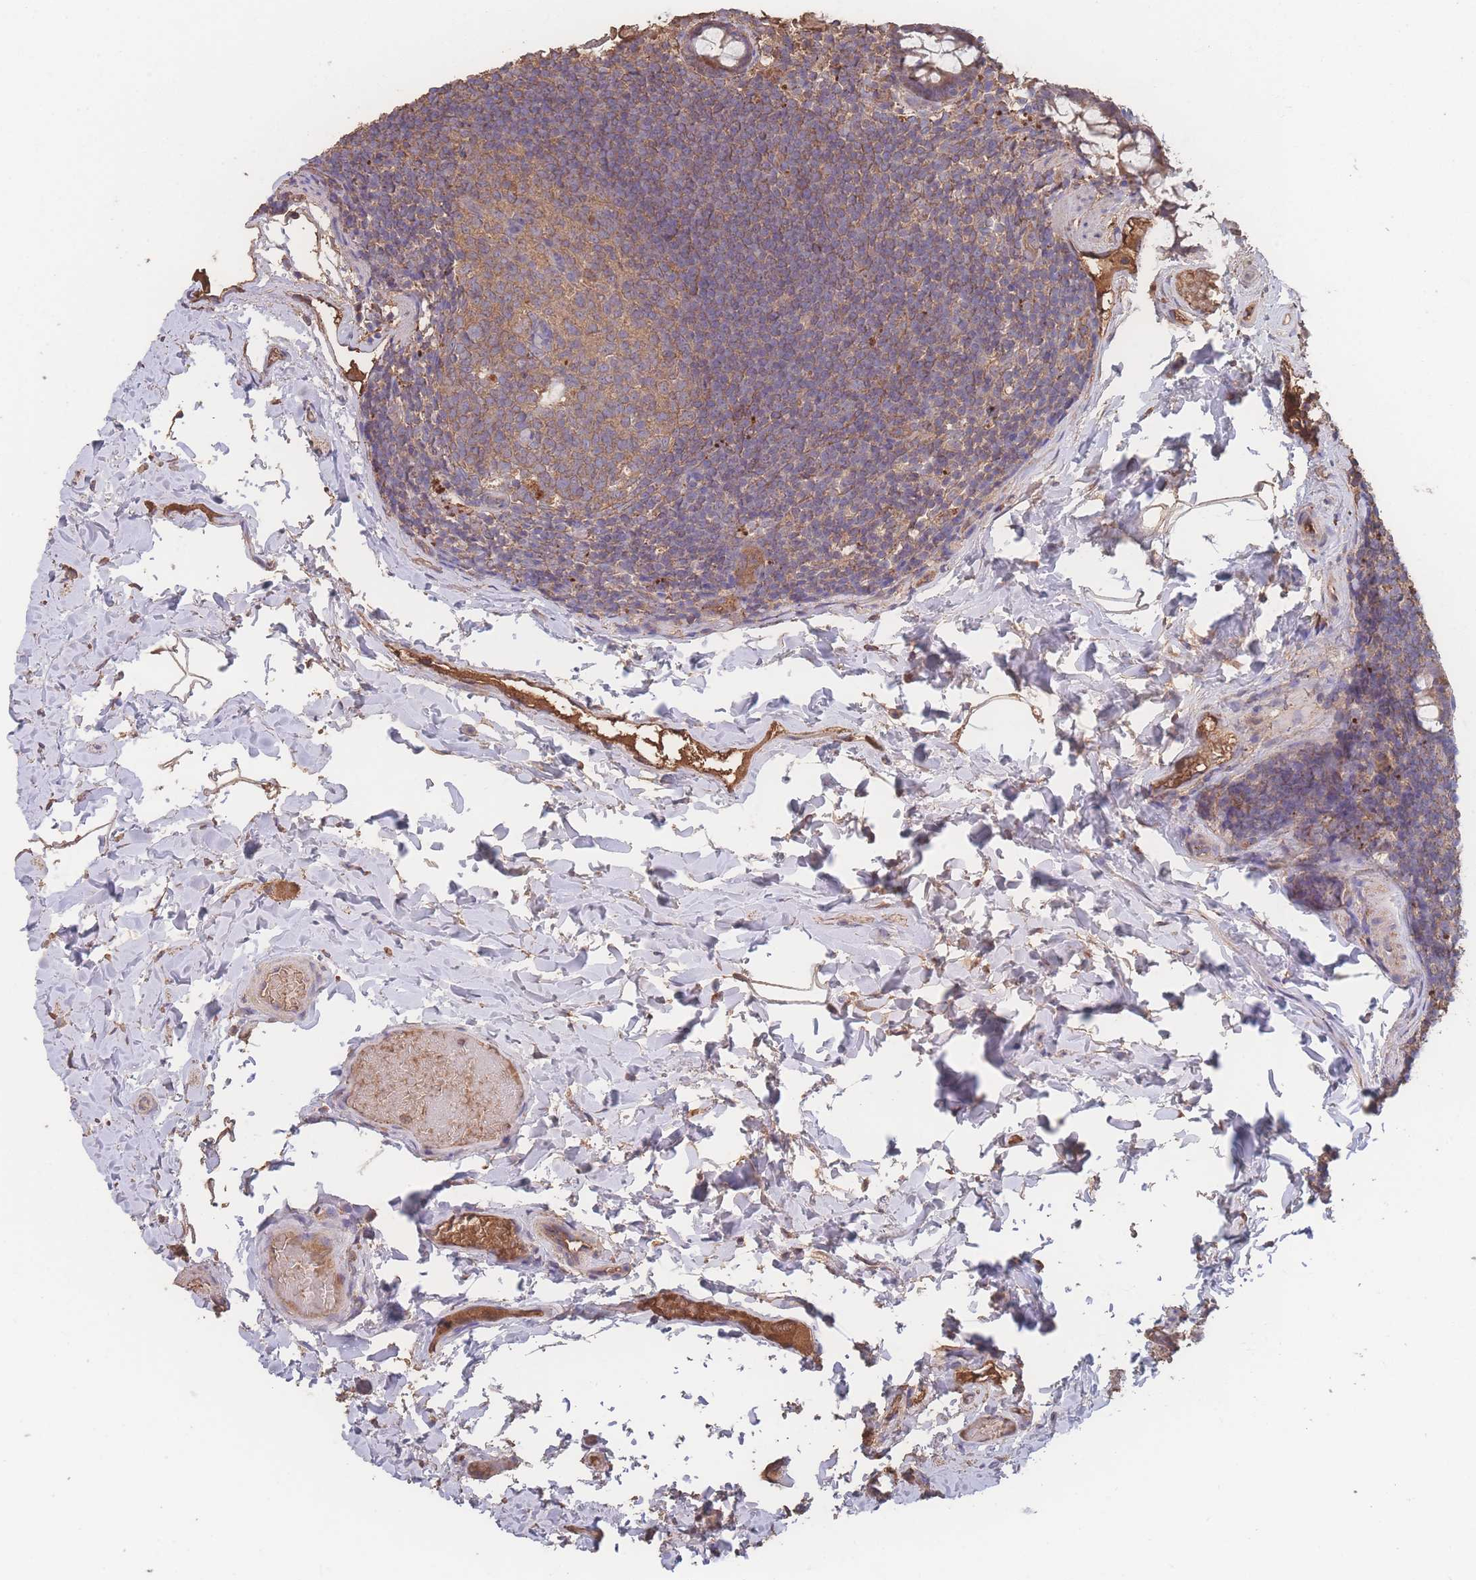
{"staining": {"intensity": "moderate", "quantity": ">75%", "location": "cytoplasmic/membranous"}, "tissue": "colon", "cell_type": "Endothelial cells", "image_type": "normal", "snomed": [{"axis": "morphology", "description": "Normal tissue, NOS"}, {"axis": "topography", "description": "Colon"}], "caption": "Unremarkable colon shows moderate cytoplasmic/membranous positivity in approximately >75% of endothelial cells.", "gene": "ATXN10", "patient": {"sex": "male", "age": 46}}